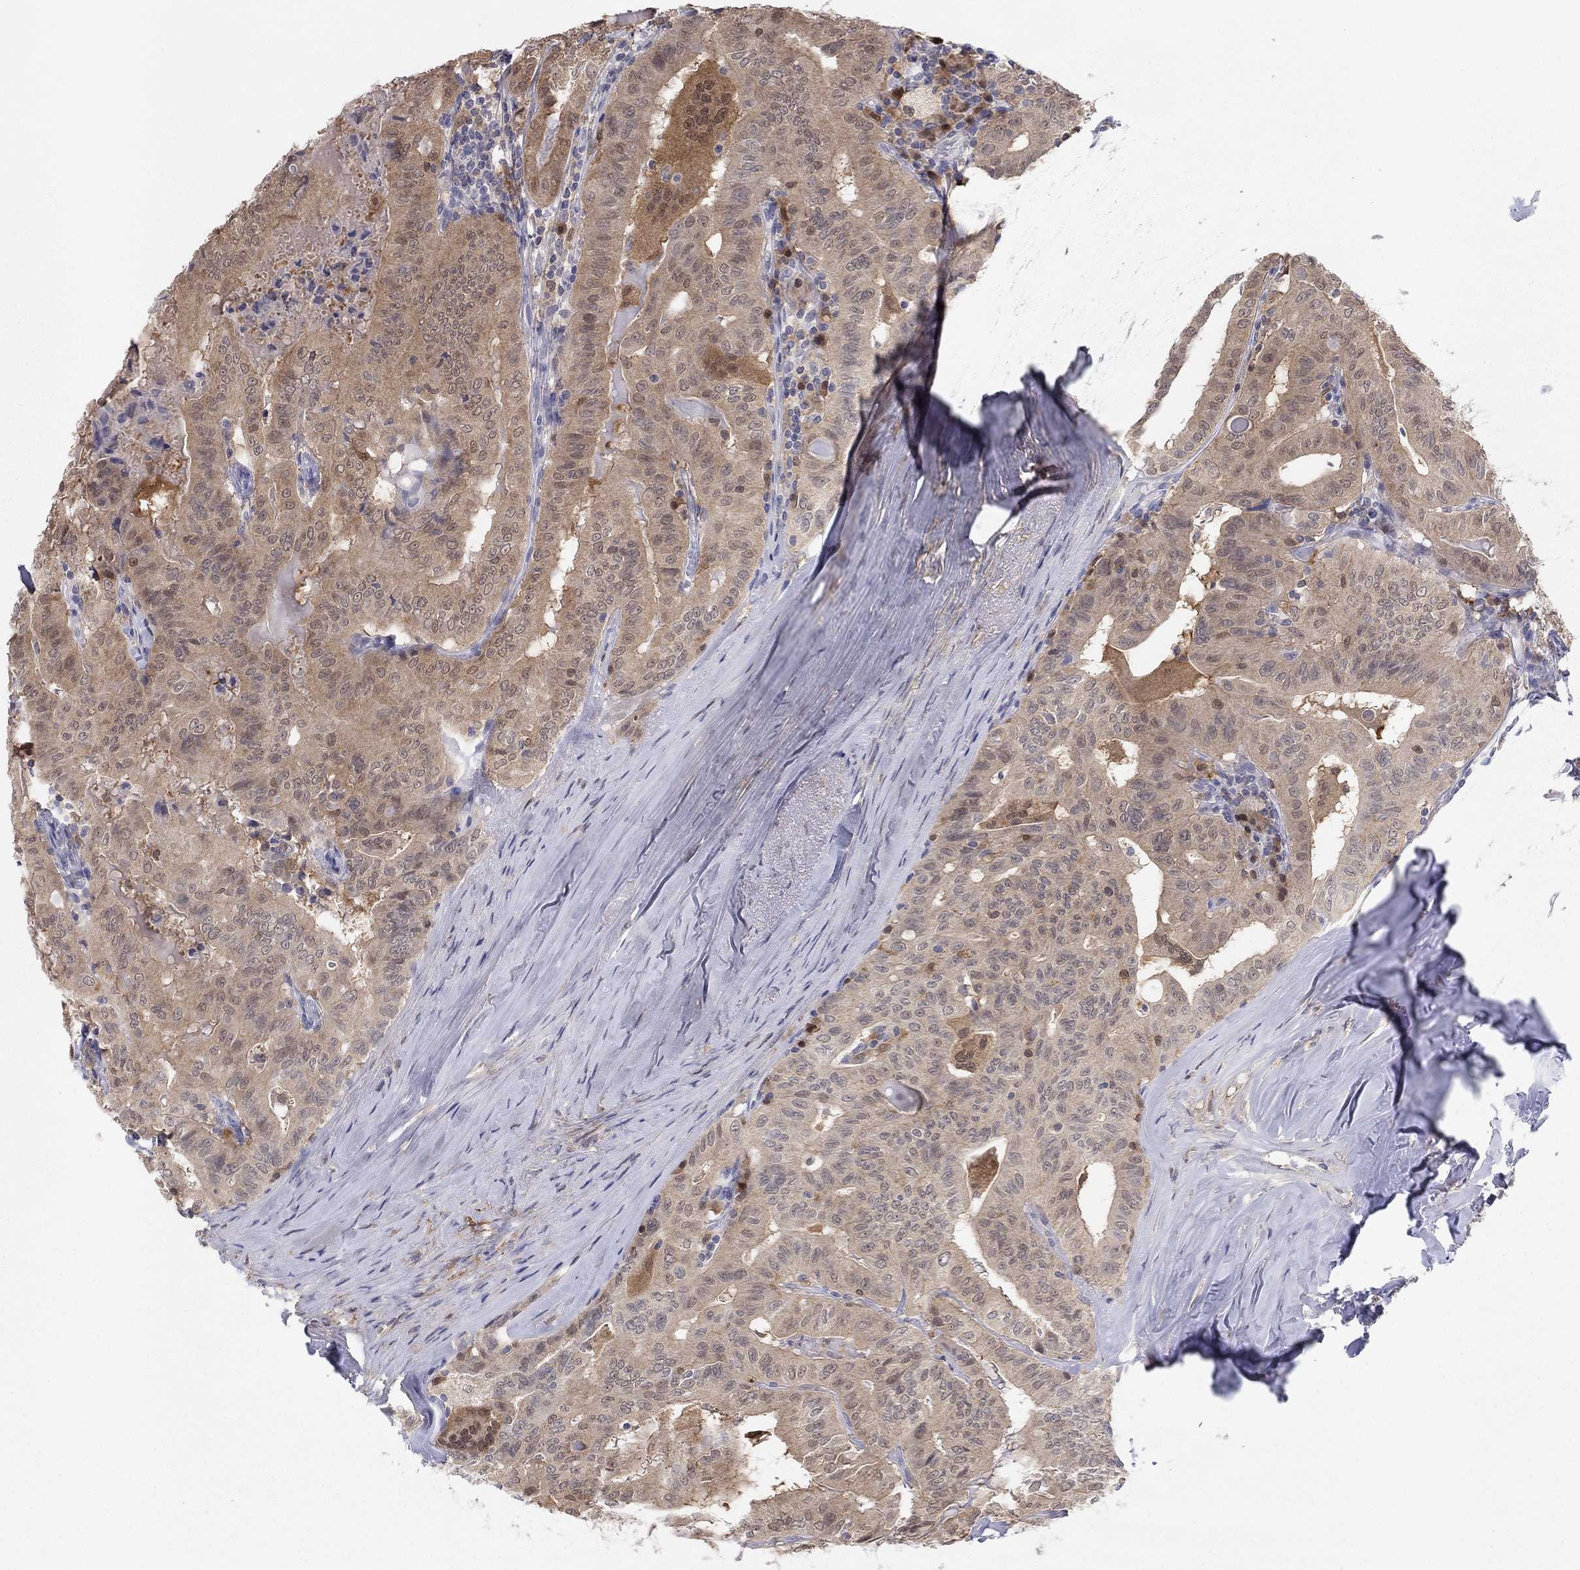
{"staining": {"intensity": "weak", "quantity": ">75%", "location": "cytoplasmic/membranous"}, "tissue": "thyroid cancer", "cell_type": "Tumor cells", "image_type": "cancer", "snomed": [{"axis": "morphology", "description": "Papillary adenocarcinoma, NOS"}, {"axis": "topography", "description": "Thyroid gland"}], "caption": "This micrograph exhibits thyroid papillary adenocarcinoma stained with IHC to label a protein in brown. The cytoplasmic/membranous of tumor cells show weak positivity for the protein. Nuclei are counter-stained blue.", "gene": "PDXK", "patient": {"sex": "female", "age": 68}}